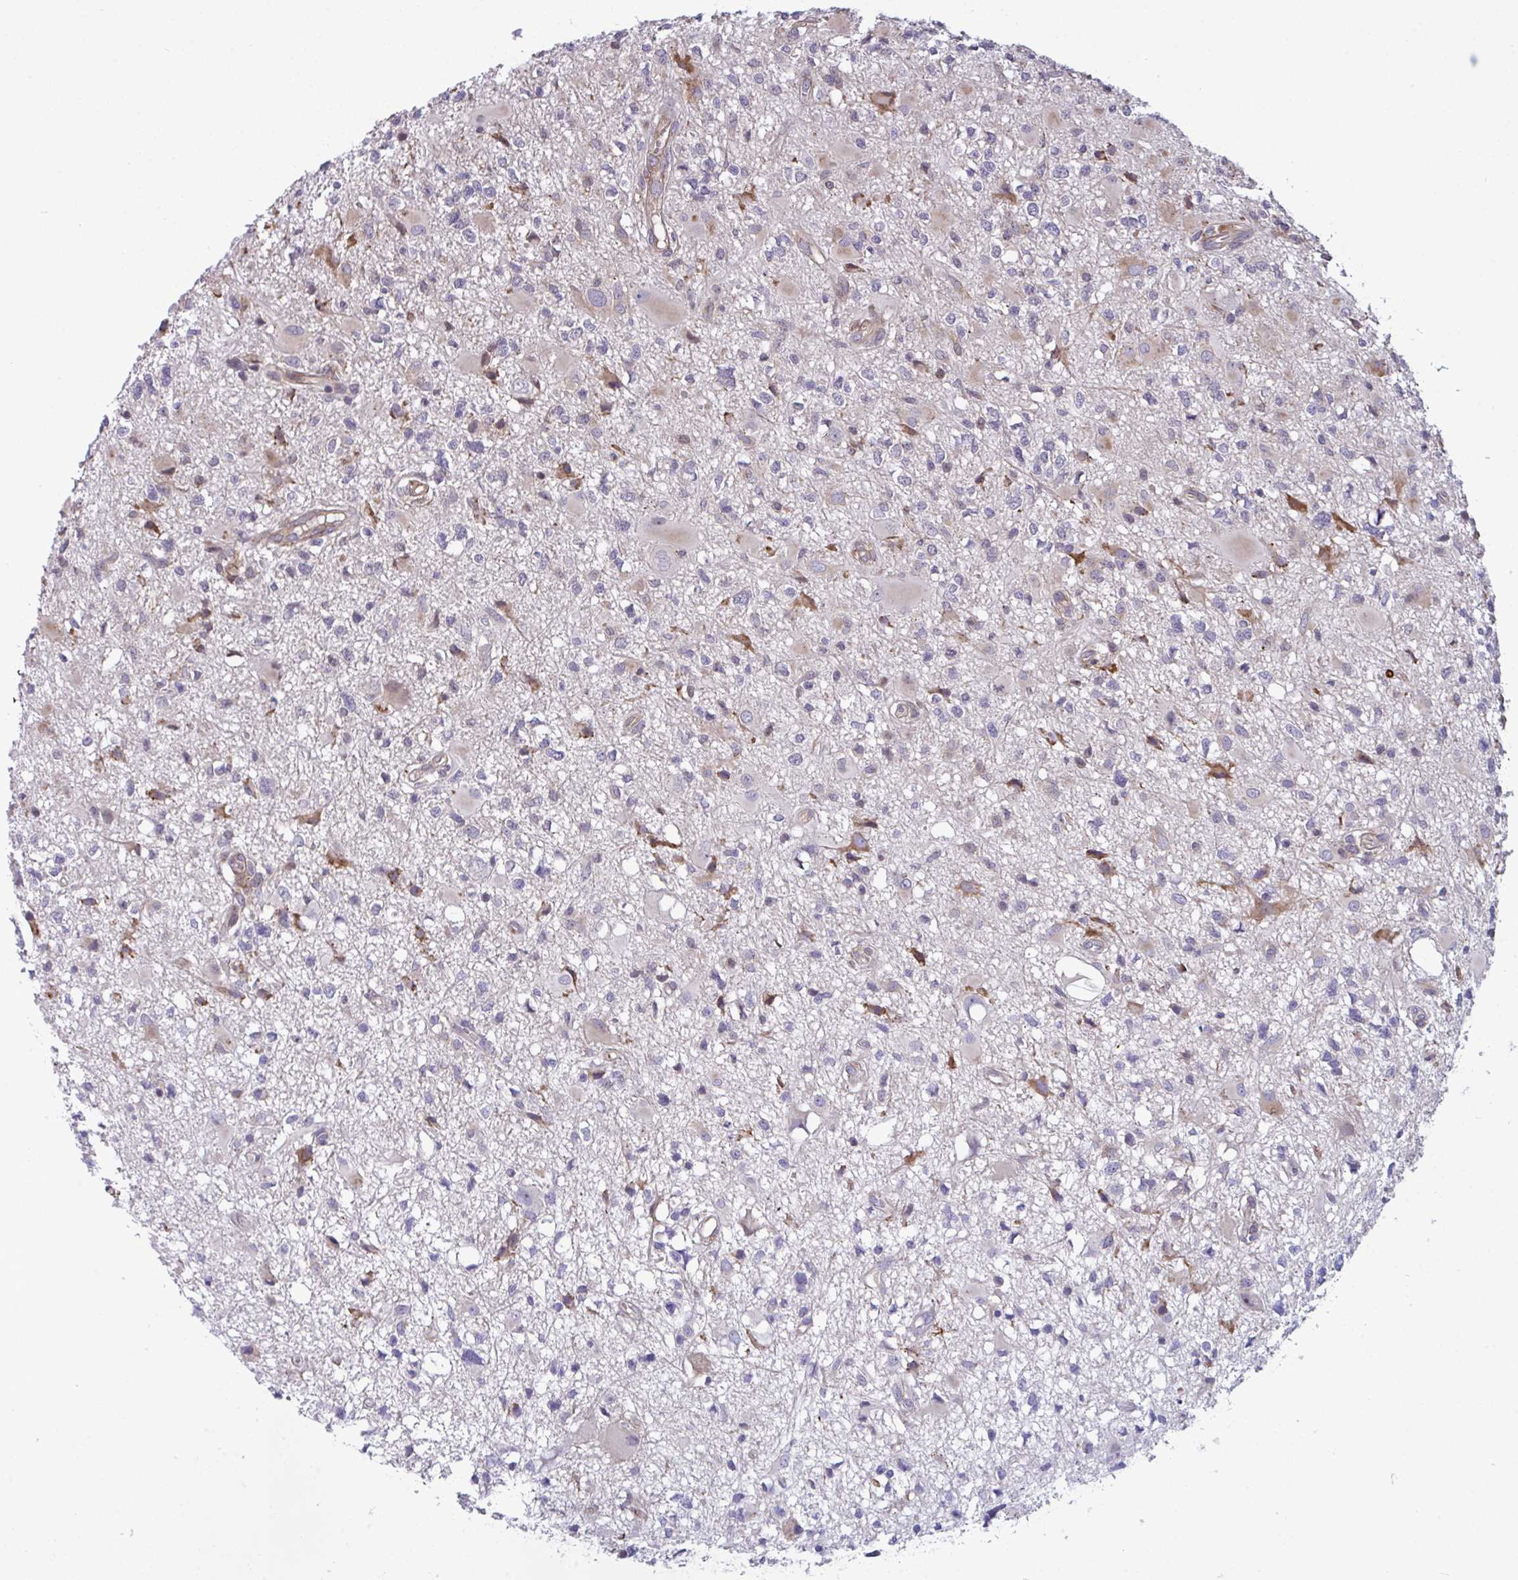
{"staining": {"intensity": "weak", "quantity": "<25%", "location": "cytoplasmic/membranous"}, "tissue": "glioma", "cell_type": "Tumor cells", "image_type": "cancer", "snomed": [{"axis": "morphology", "description": "Glioma, malignant, High grade"}, {"axis": "topography", "description": "Brain"}], "caption": "Immunohistochemistry (IHC) of human malignant high-grade glioma reveals no positivity in tumor cells.", "gene": "MYMK", "patient": {"sex": "male", "age": 54}}